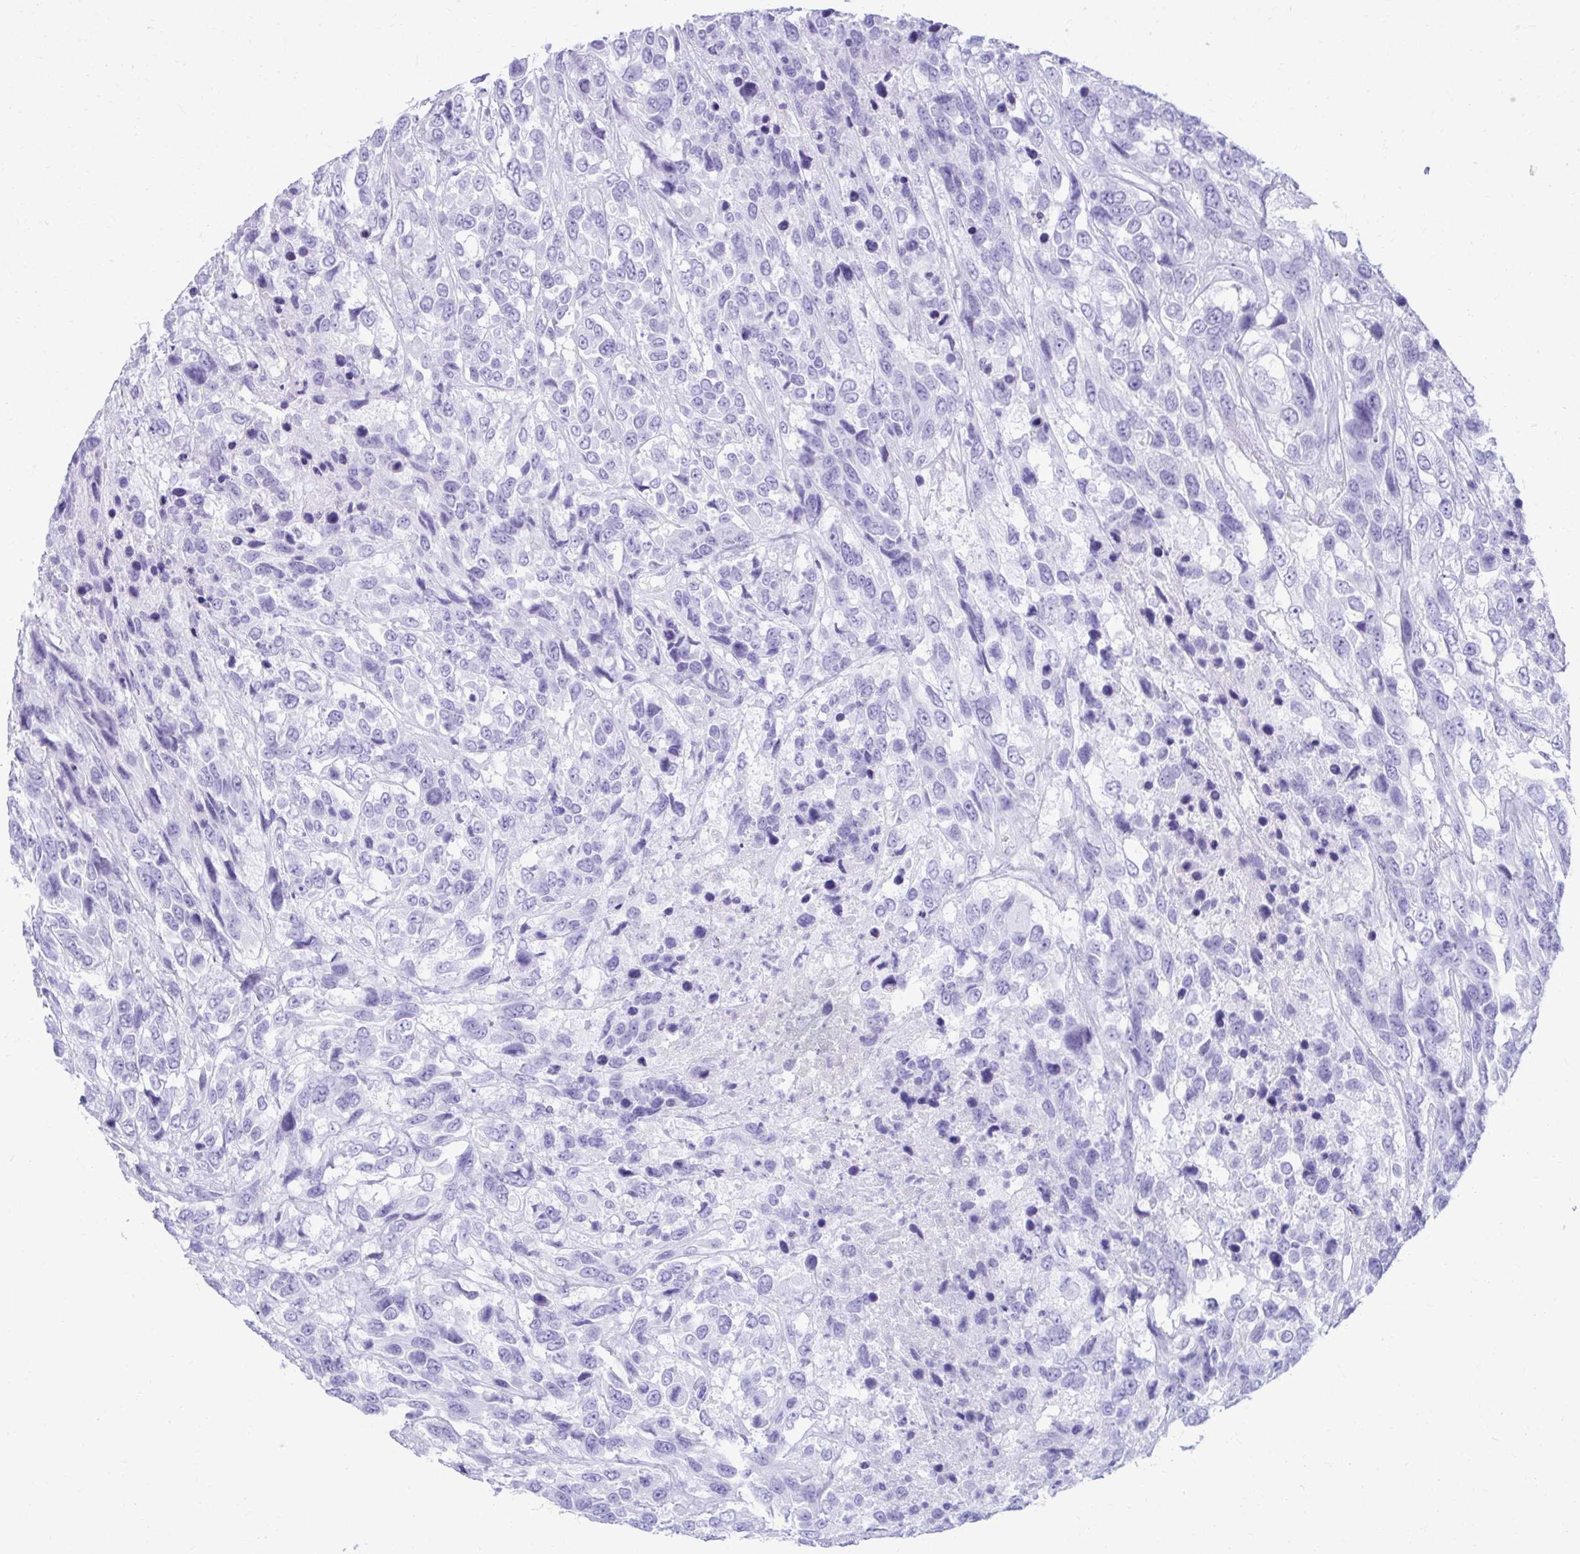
{"staining": {"intensity": "negative", "quantity": "none", "location": "none"}, "tissue": "urothelial cancer", "cell_type": "Tumor cells", "image_type": "cancer", "snomed": [{"axis": "morphology", "description": "Urothelial carcinoma, High grade"}, {"axis": "topography", "description": "Urinary bladder"}], "caption": "DAB immunohistochemical staining of human urothelial cancer exhibits no significant positivity in tumor cells.", "gene": "ATP4B", "patient": {"sex": "female", "age": 70}}